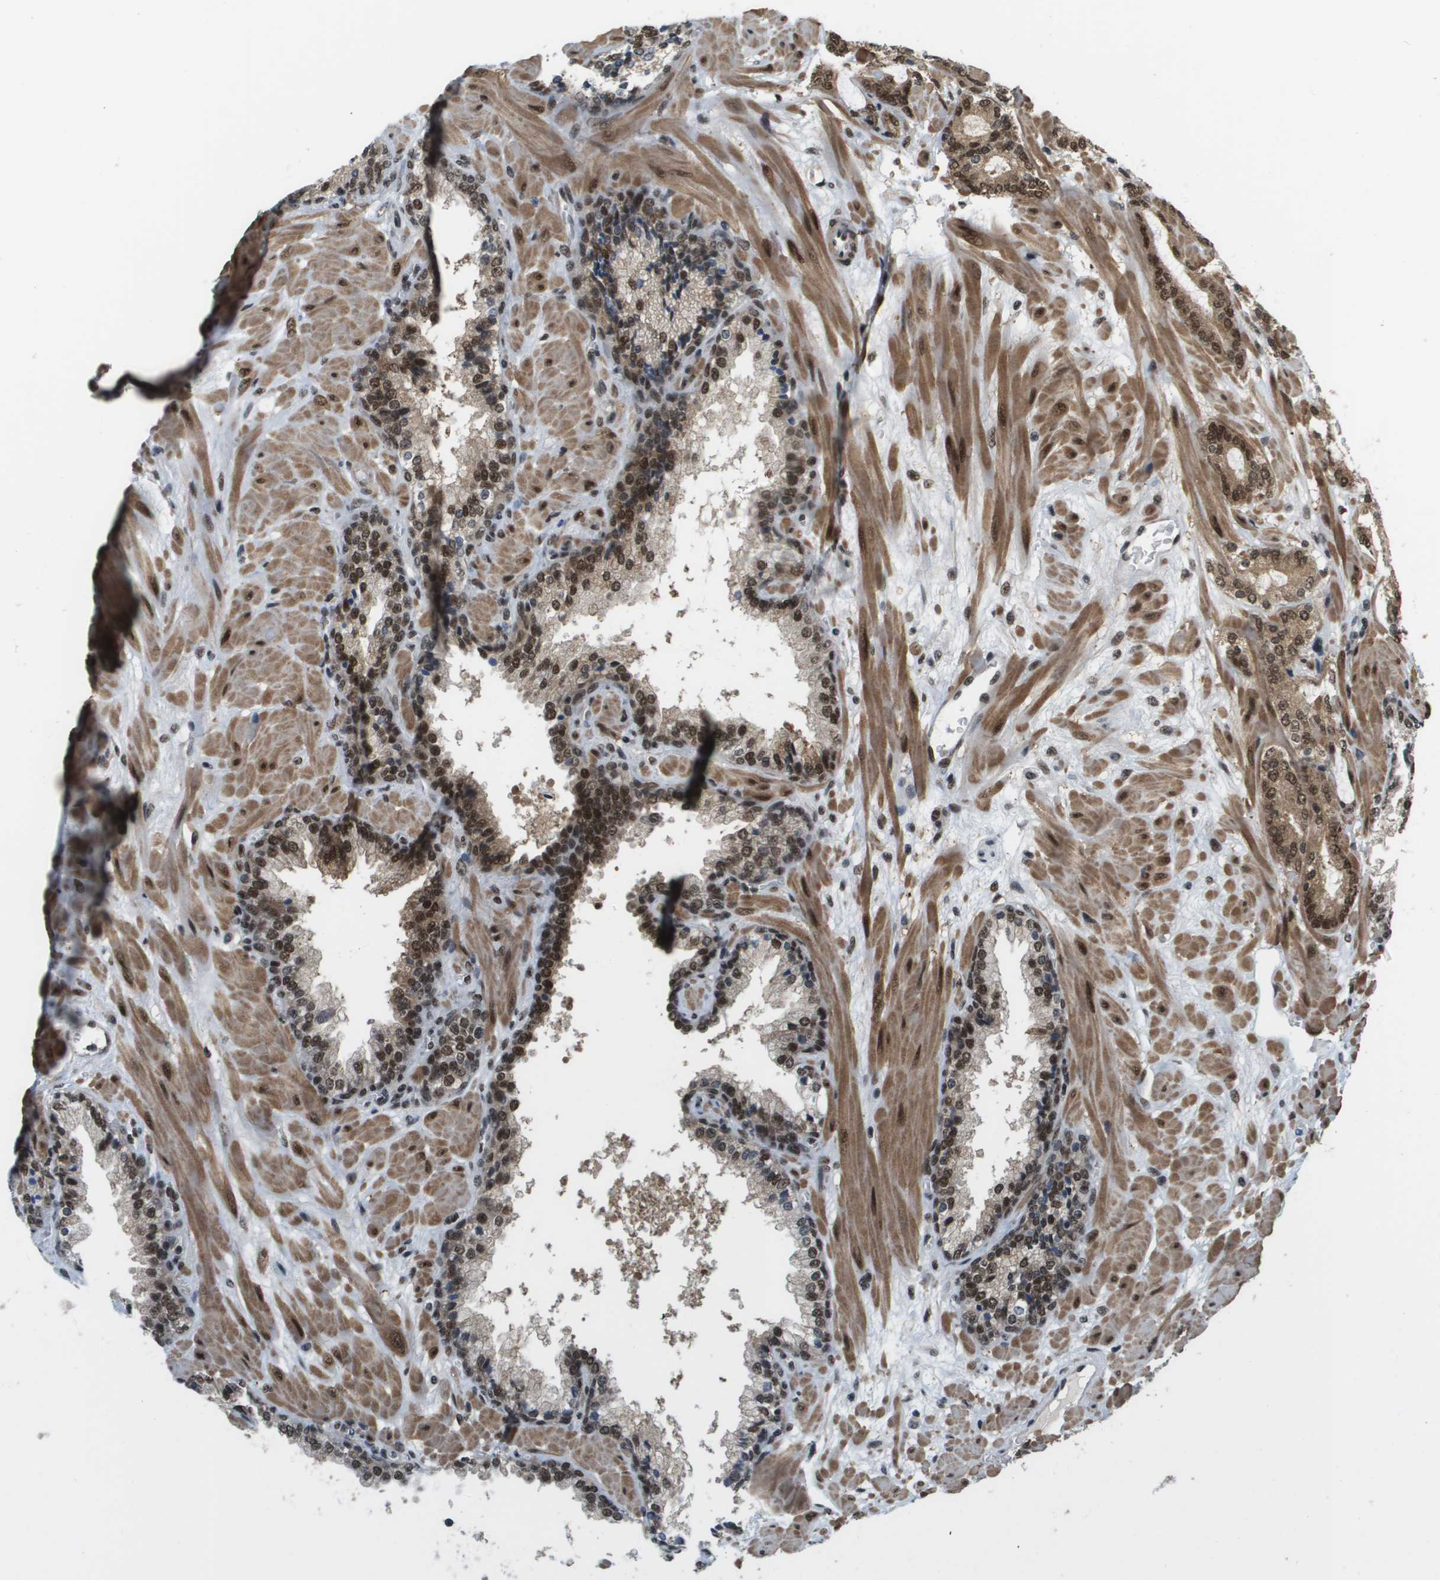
{"staining": {"intensity": "moderate", "quantity": ">75%", "location": "cytoplasmic/membranous,nuclear"}, "tissue": "prostate cancer", "cell_type": "Tumor cells", "image_type": "cancer", "snomed": [{"axis": "morphology", "description": "Adenocarcinoma, Low grade"}, {"axis": "topography", "description": "Prostate"}], "caption": "DAB (3,3'-diaminobenzidine) immunohistochemical staining of prostate cancer reveals moderate cytoplasmic/membranous and nuclear protein positivity in about >75% of tumor cells.", "gene": "PRCC", "patient": {"sex": "male", "age": 63}}